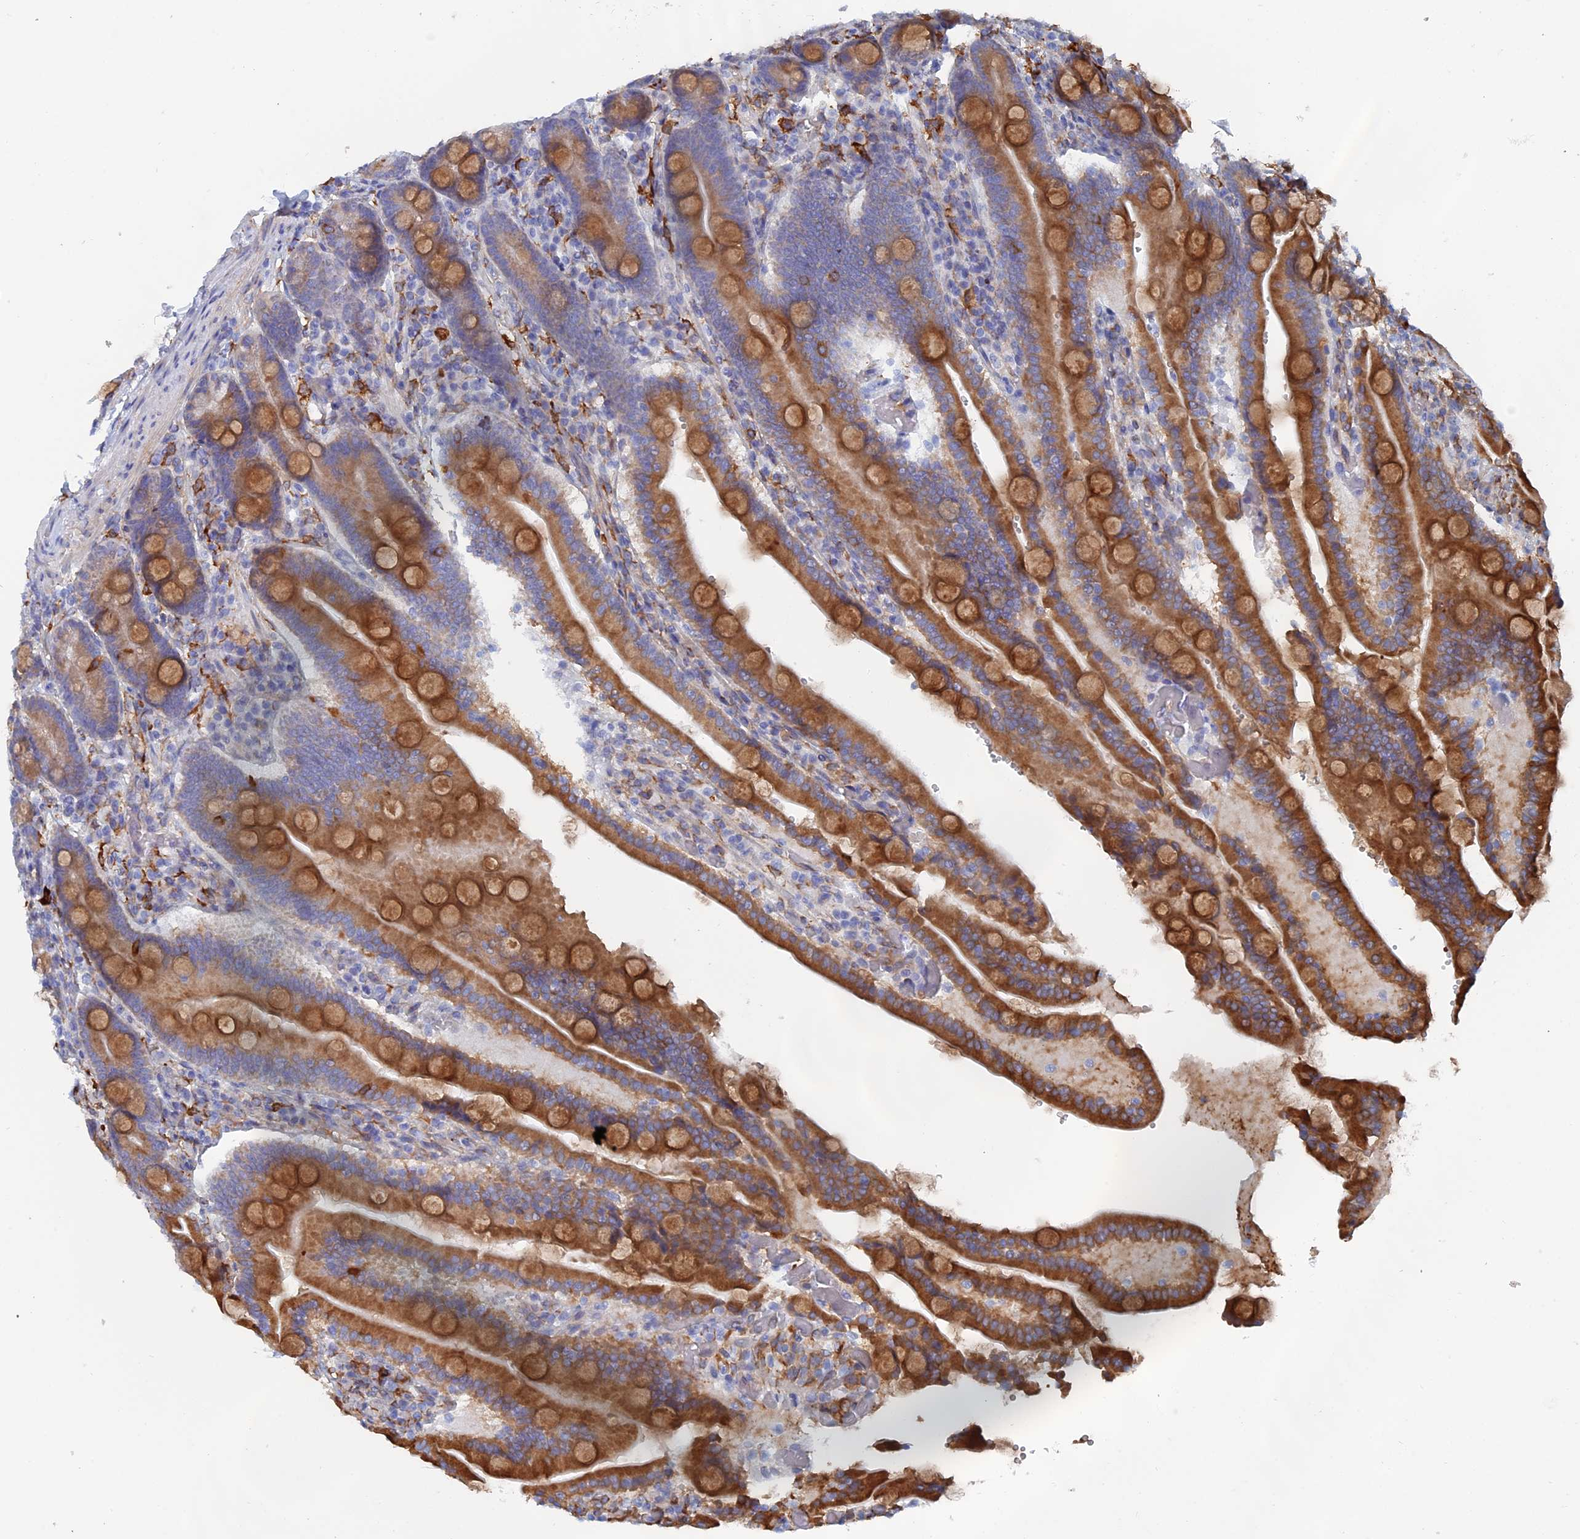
{"staining": {"intensity": "strong", "quantity": ">75%", "location": "cytoplasmic/membranous"}, "tissue": "duodenum", "cell_type": "Glandular cells", "image_type": "normal", "snomed": [{"axis": "morphology", "description": "Normal tissue, NOS"}, {"axis": "topography", "description": "Duodenum"}], "caption": "Glandular cells display high levels of strong cytoplasmic/membranous expression in approximately >75% of cells in unremarkable human duodenum.", "gene": "COG7", "patient": {"sex": "female", "age": 62}}